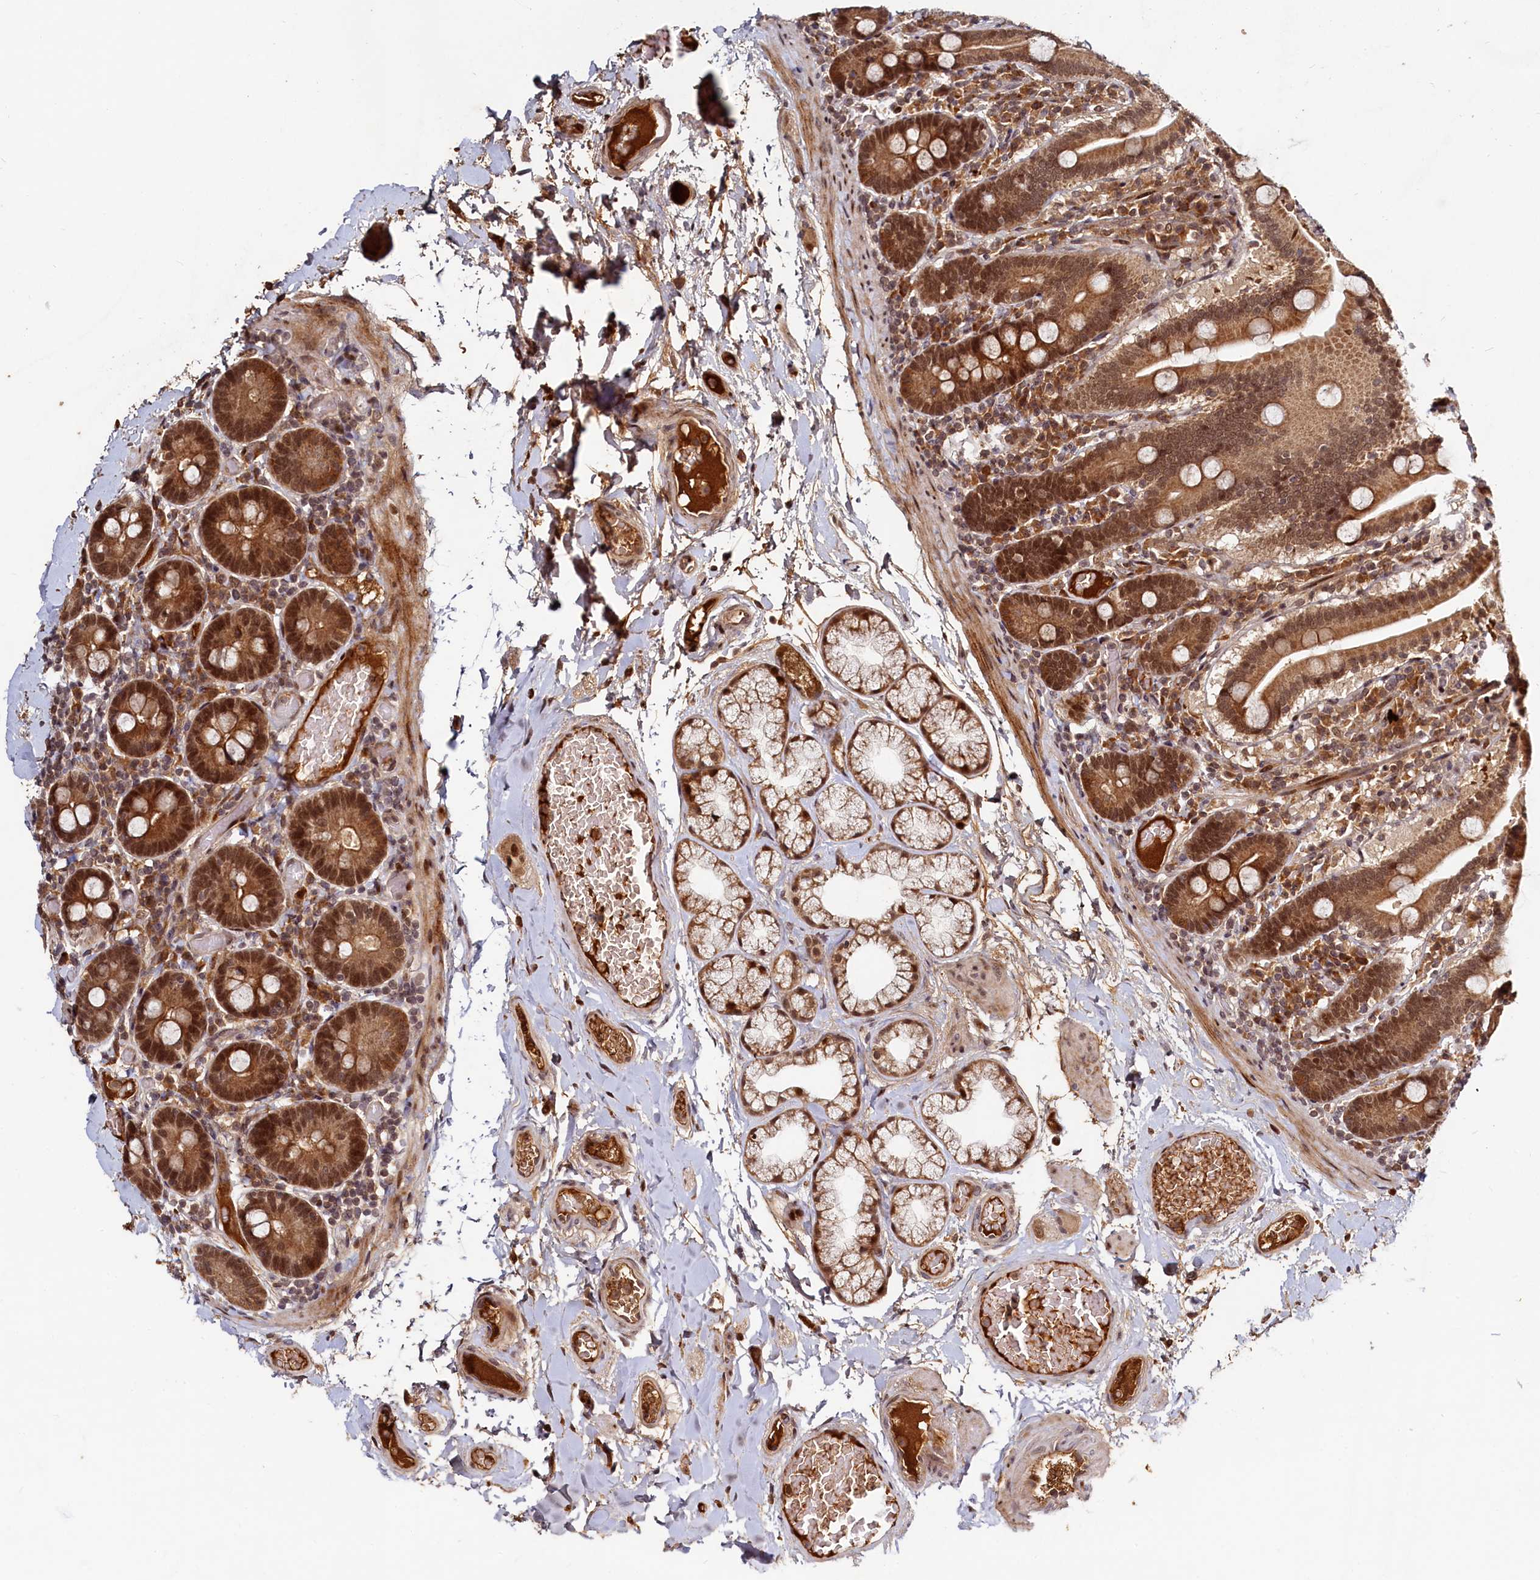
{"staining": {"intensity": "strong", "quantity": ">75%", "location": "cytoplasmic/membranous,nuclear"}, "tissue": "duodenum", "cell_type": "Glandular cells", "image_type": "normal", "snomed": [{"axis": "morphology", "description": "Normal tissue, NOS"}, {"axis": "topography", "description": "Duodenum"}], "caption": "Immunohistochemistry (DAB) staining of unremarkable human duodenum displays strong cytoplasmic/membranous,nuclear protein positivity in about >75% of glandular cells.", "gene": "TRAPPC4", "patient": {"sex": "male", "age": 55}}